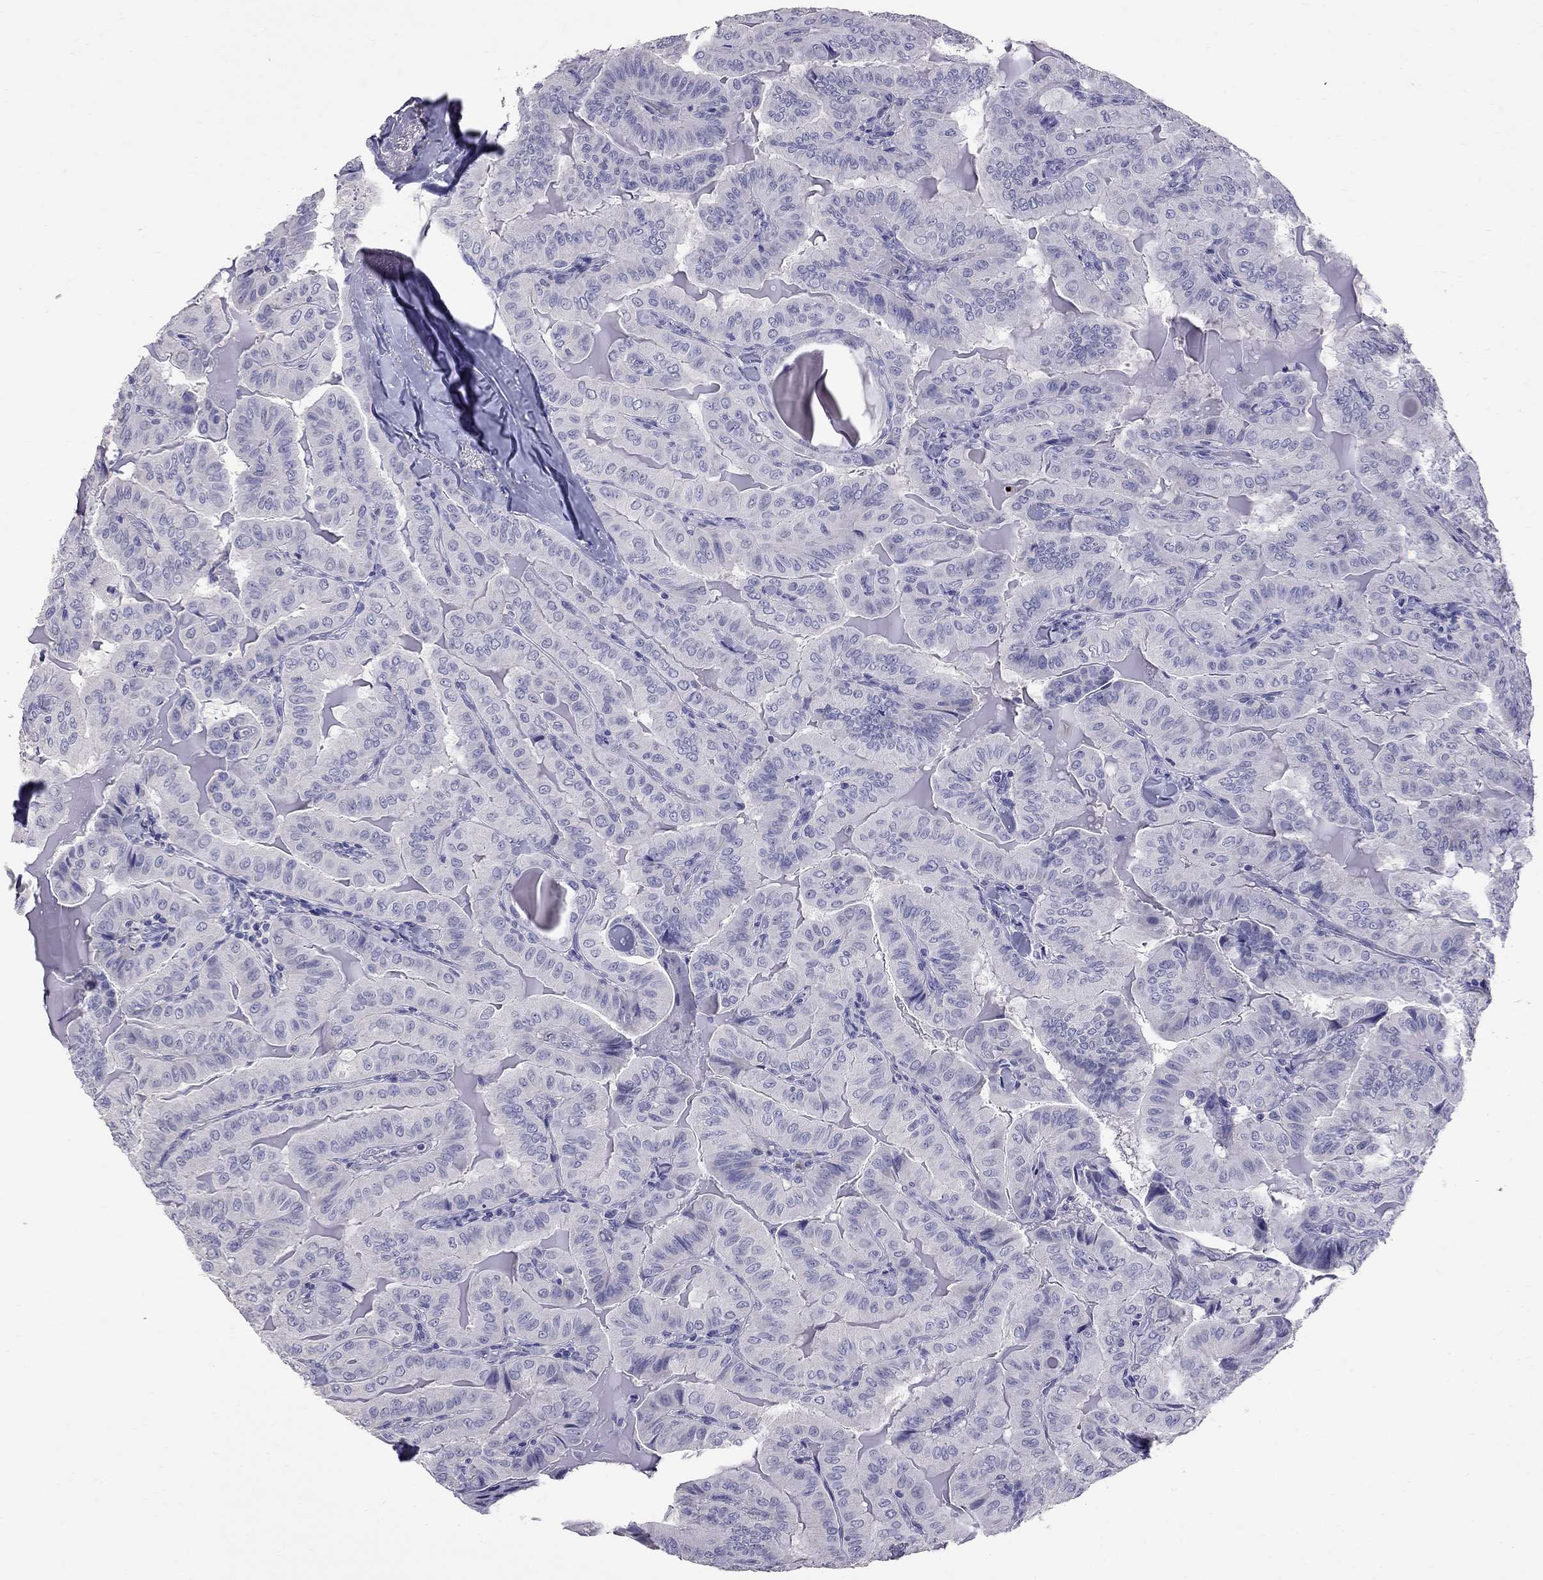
{"staining": {"intensity": "negative", "quantity": "none", "location": "none"}, "tissue": "thyroid cancer", "cell_type": "Tumor cells", "image_type": "cancer", "snomed": [{"axis": "morphology", "description": "Papillary adenocarcinoma, NOS"}, {"axis": "topography", "description": "Thyroid gland"}], "caption": "A histopathology image of human thyroid papillary adenocarcinoma is negative for staining in tumor cells. (Stains: DAB IHC with hematoxylin counter stain, Microscopy: brightfield microscopy at high magnification).", "gene": "CFAP91", "patient": {"sex": "female", "age": 68}}